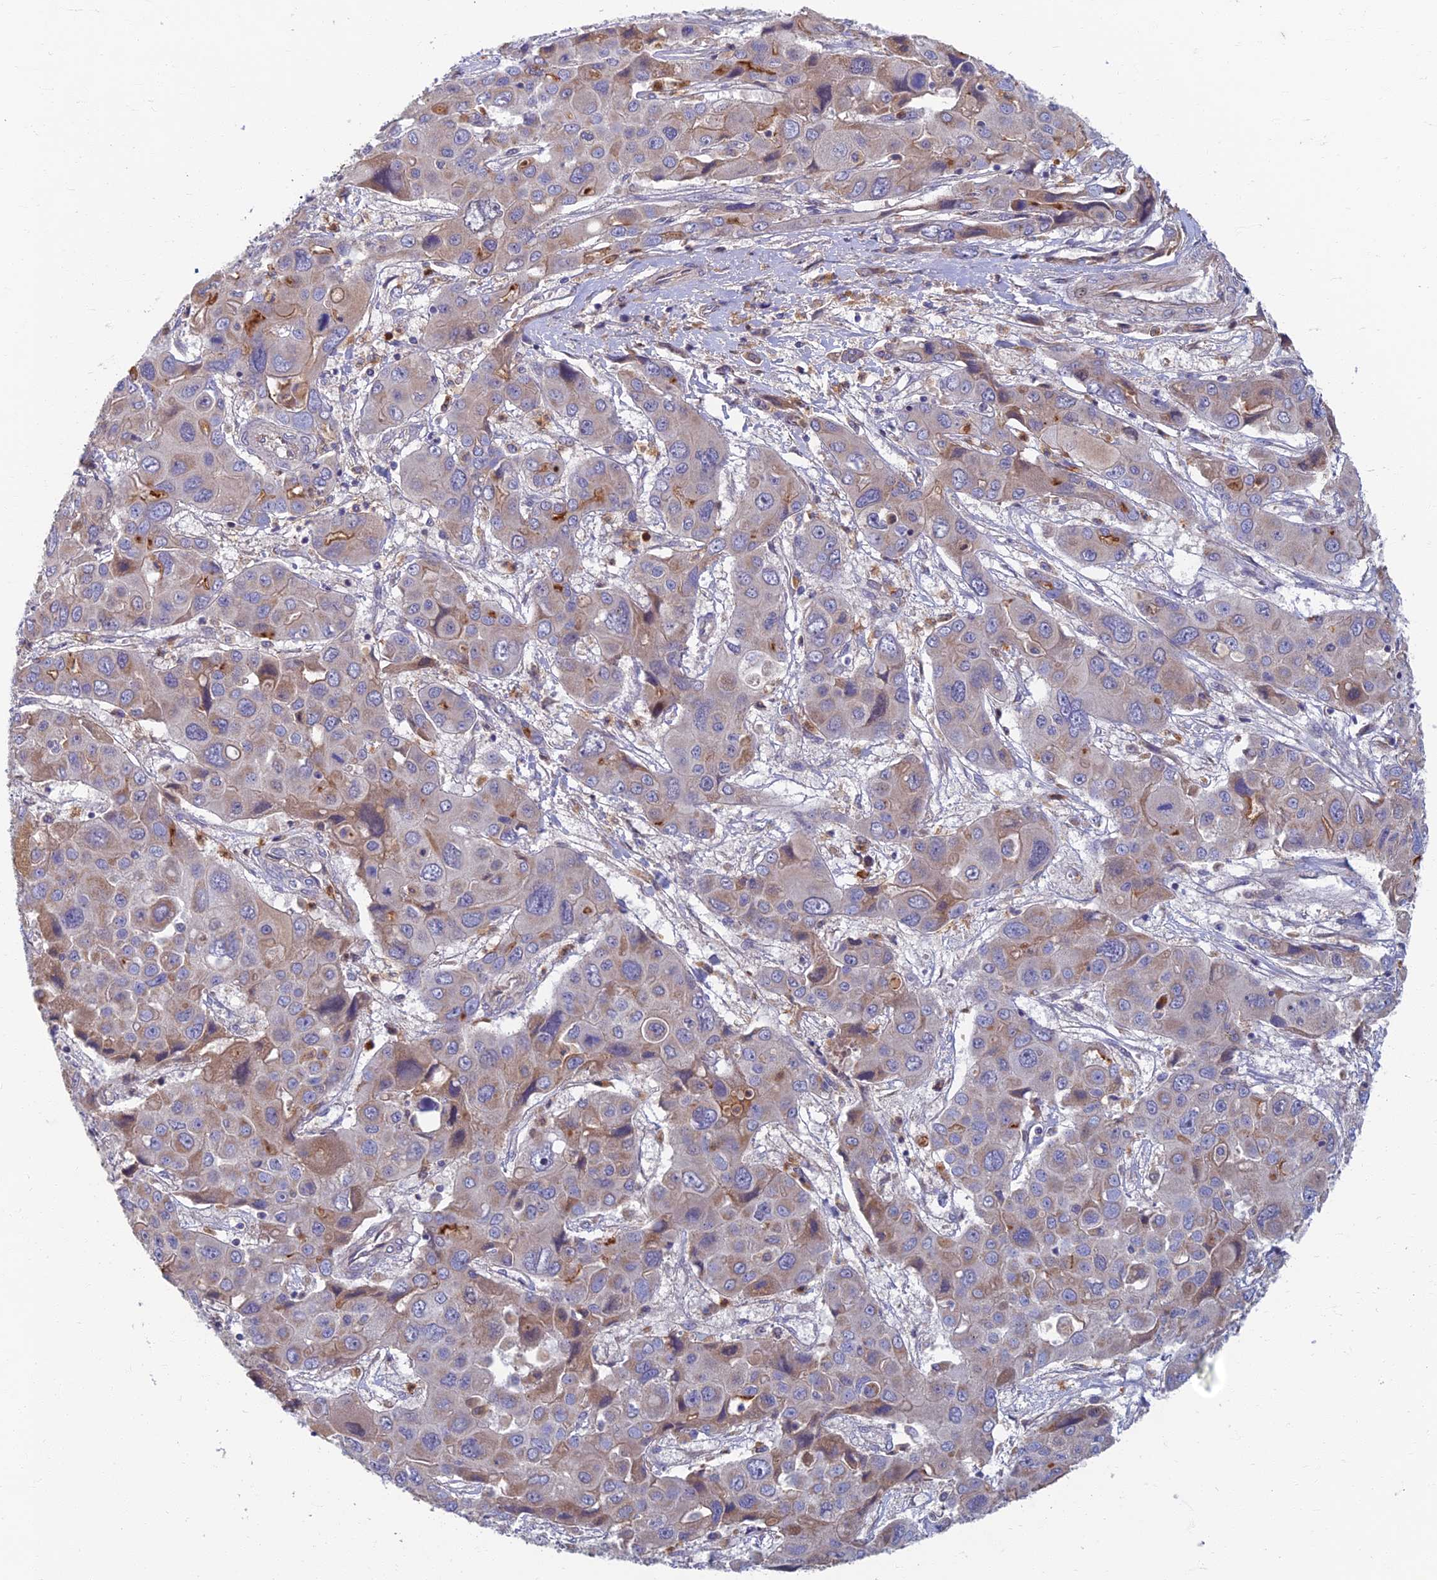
{"staining": {"intensity": "moderate", "quantity": "<25%", "location": "cytoplasmic/membranous"}, "tissue": "liver cancer", "cell_type": "Tumor cells", "image_type": "cancer", "snomed": [{"axis": "morphology", "description": "Cholangiocarcinoma"}, {"axis": "topography", "description": "Liver"}], "caption": "Liver cancer (cholangiocarcinoma) stained with IHC exhibits moderate cytoplasmic/membranous positivity in about <25% of tumor cells. (Stains: DAB in brown, nuclei in blue, Microscopy: brightfield microscopy at high magnification).", "gene": "SOGA1", "patient": {"sex": "male", "age": 67}}